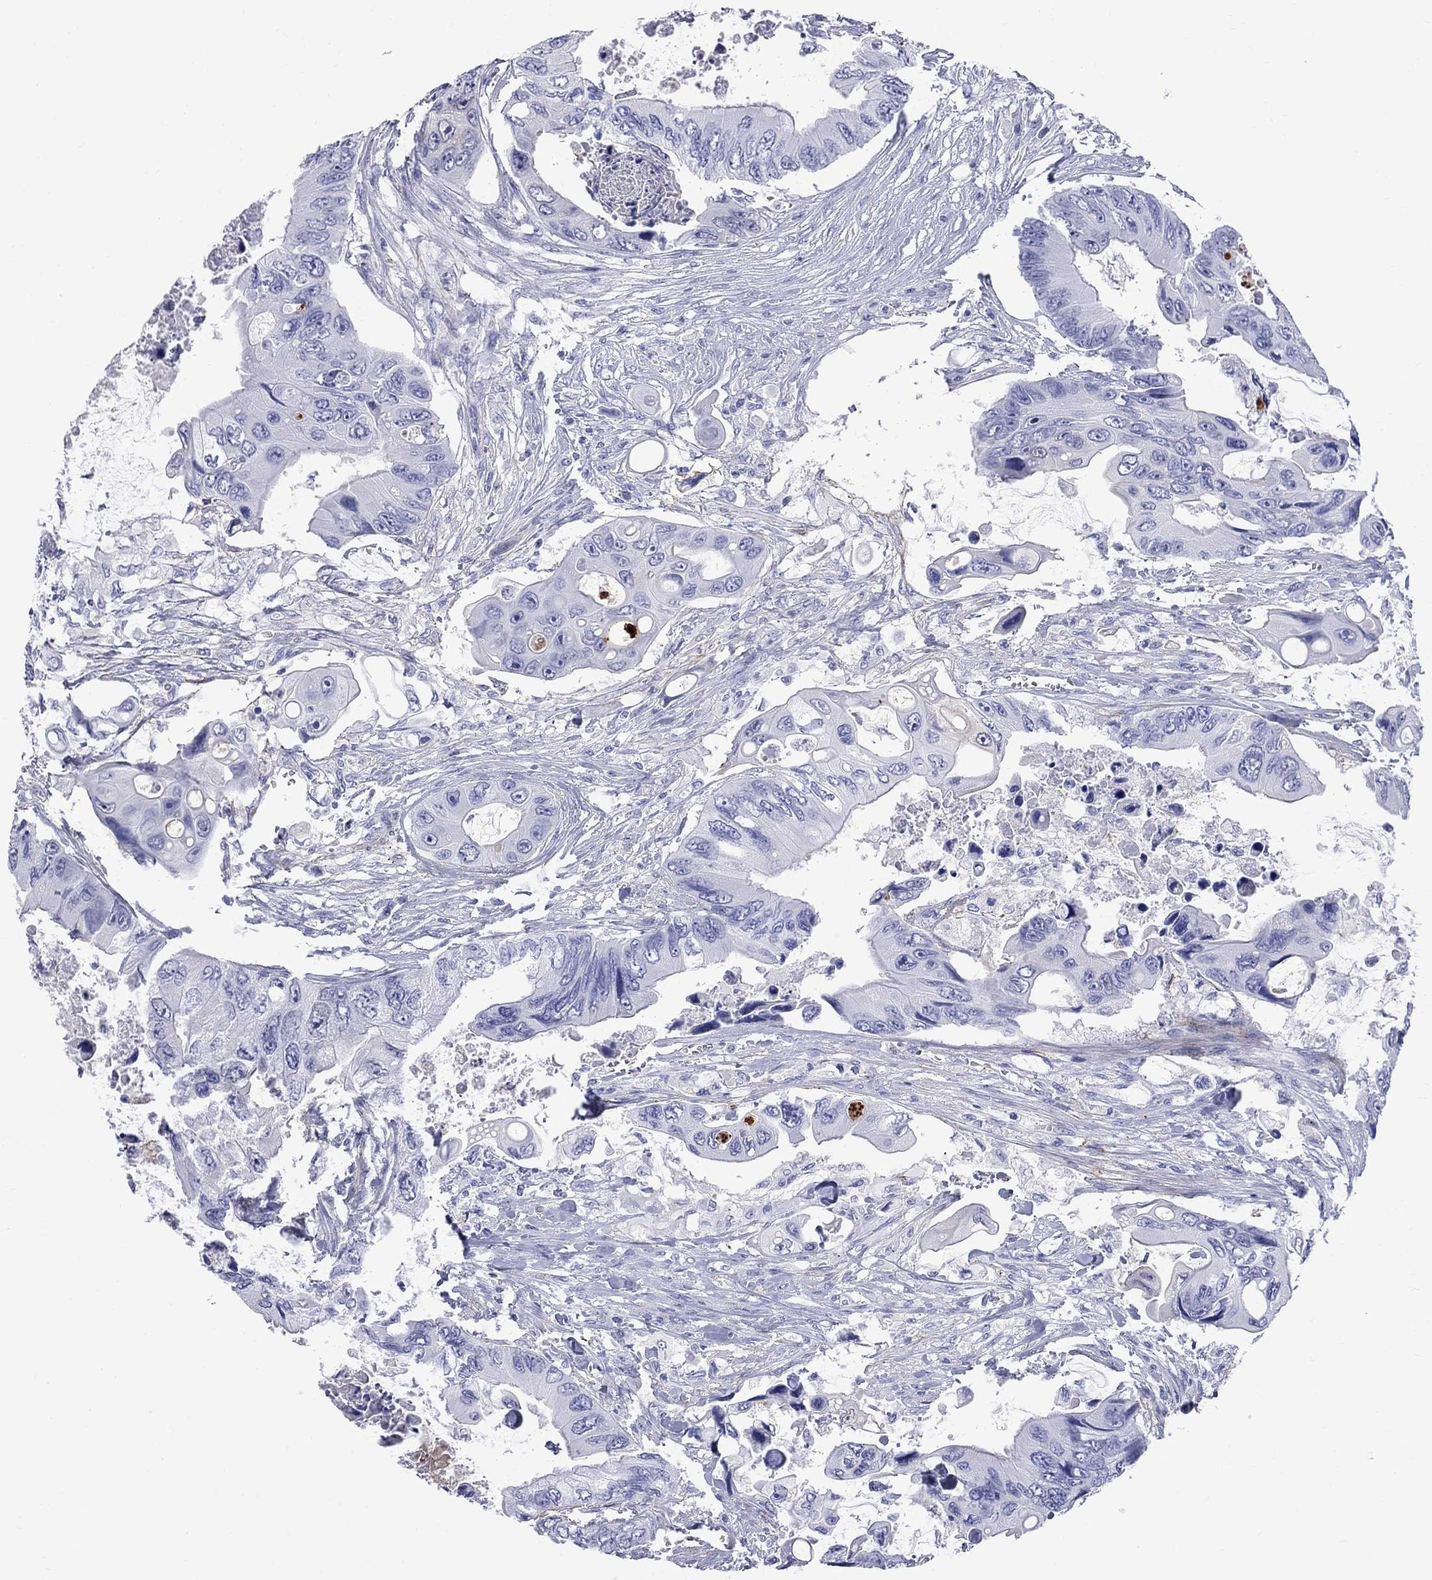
{"staining": {"intensity": "negative", "quantity": "none", "location": "none"}, "tissue": "colorectal cancer", "cell_type": "Tumor cells", "image_type": "cancer", "snomed": [{"axis": "morphology", "description": "Adenocarcinoma, NOS"}, {"axis": "topography", "description": "Rectum"}], "caption": "This is an immunohistochemistry (IHC) histopathology image of colorectal cancer (adenocarcinoma). There is no staining in tumor cells.", "gene": "S100A3", "patient": {"sex": "male", "age": 63}}